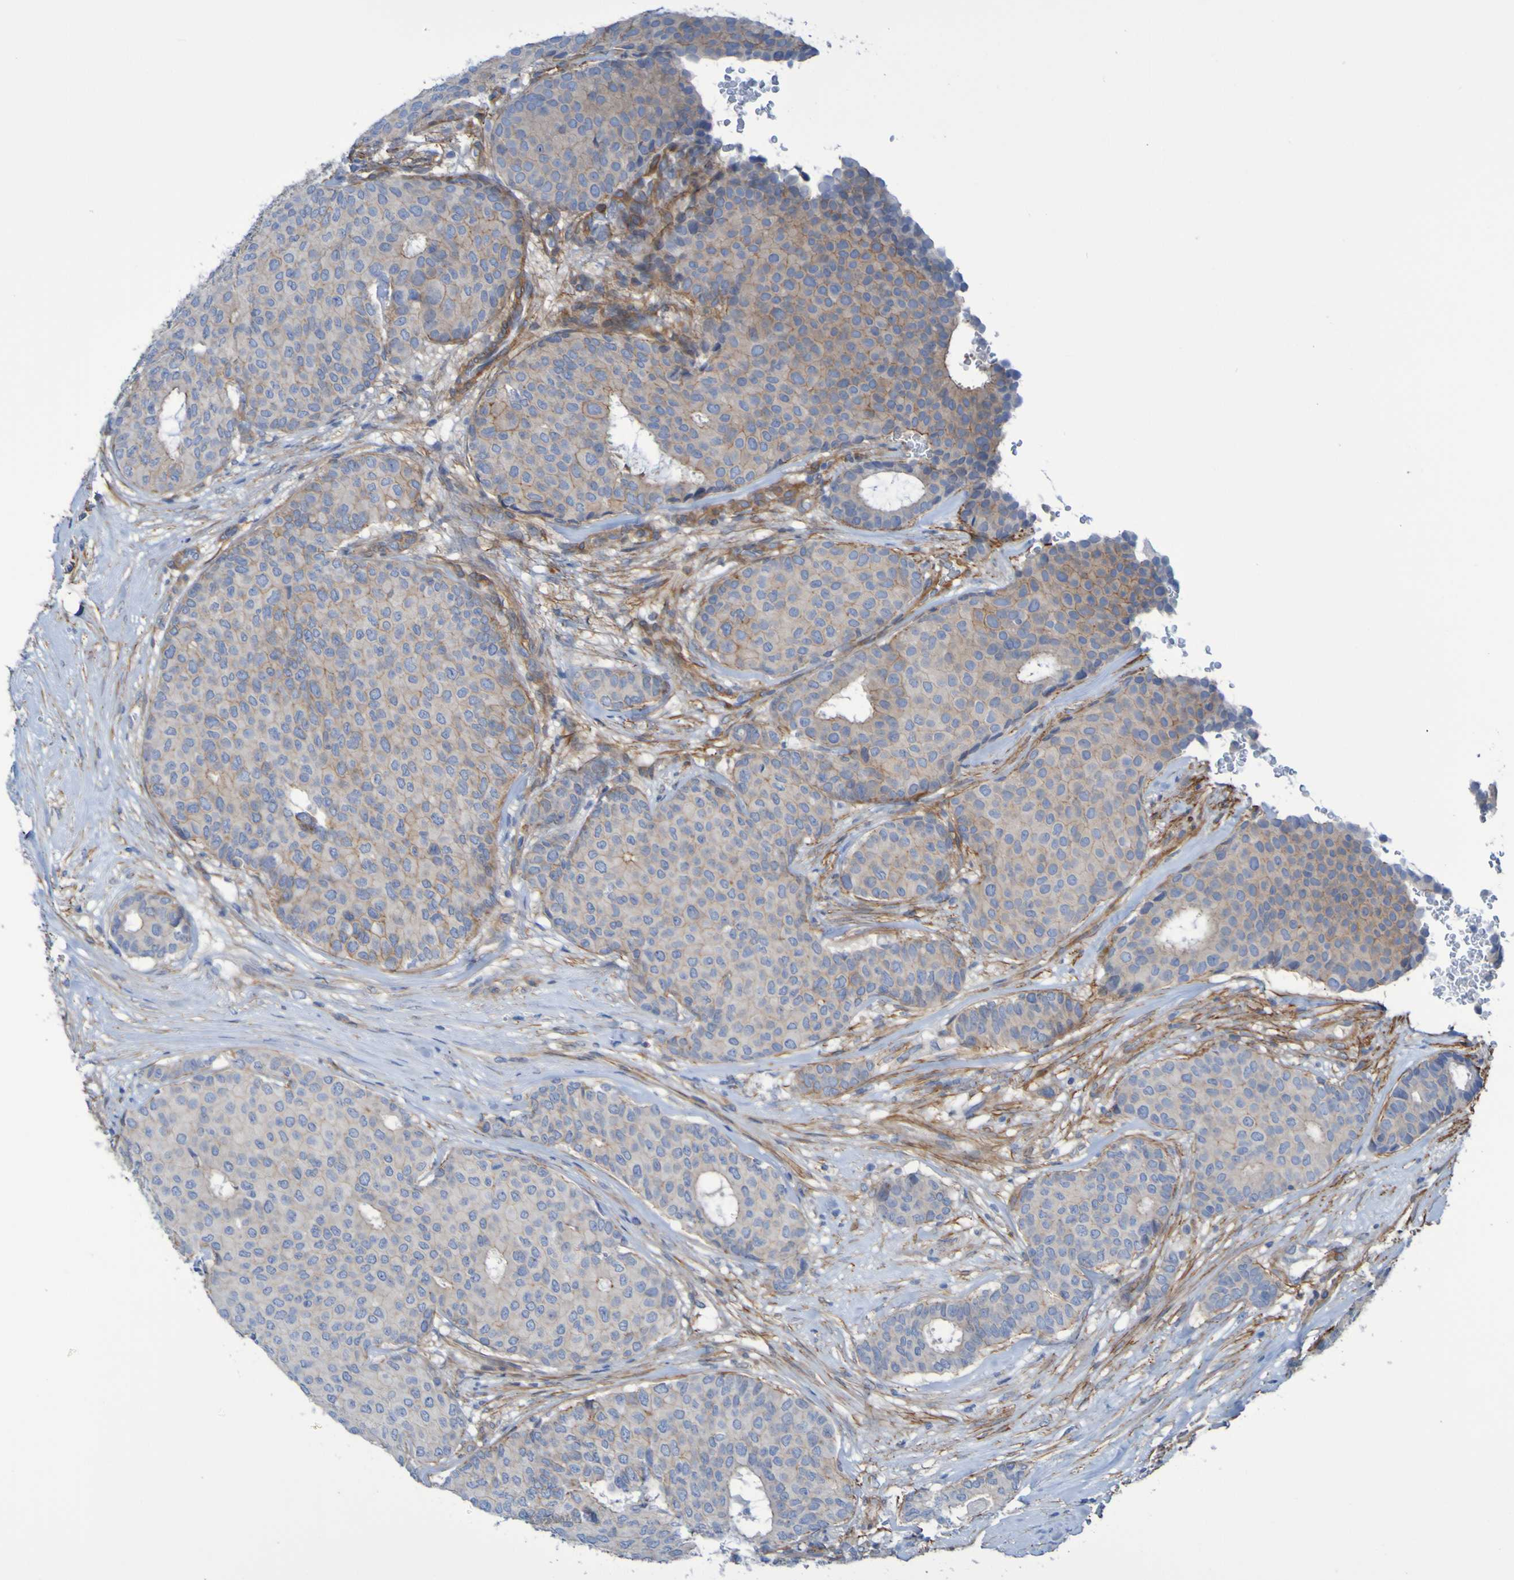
{"staining": {"intensity": "moderate", "quantity": "25%-75%", "location": "cytoplasmic/membranous"}, "tissue": "breast cancer", "cell_type": "Tumor cells", "image_type": "cancer", "snomed": [{"axis": "morphology", "description": "Duct carcinoma"}, {"axis": "topography", "description": "Breast"}], "caption": "This photomicrograph exhibits immunohistochemistry (IHC) staining of human breast cancer, with medium moderate cytoplasmic/membranous expression in approximately 25%-75% of tumor cells.", "gene": "LPP", "patient": {"sex": "female", "age": 75}}